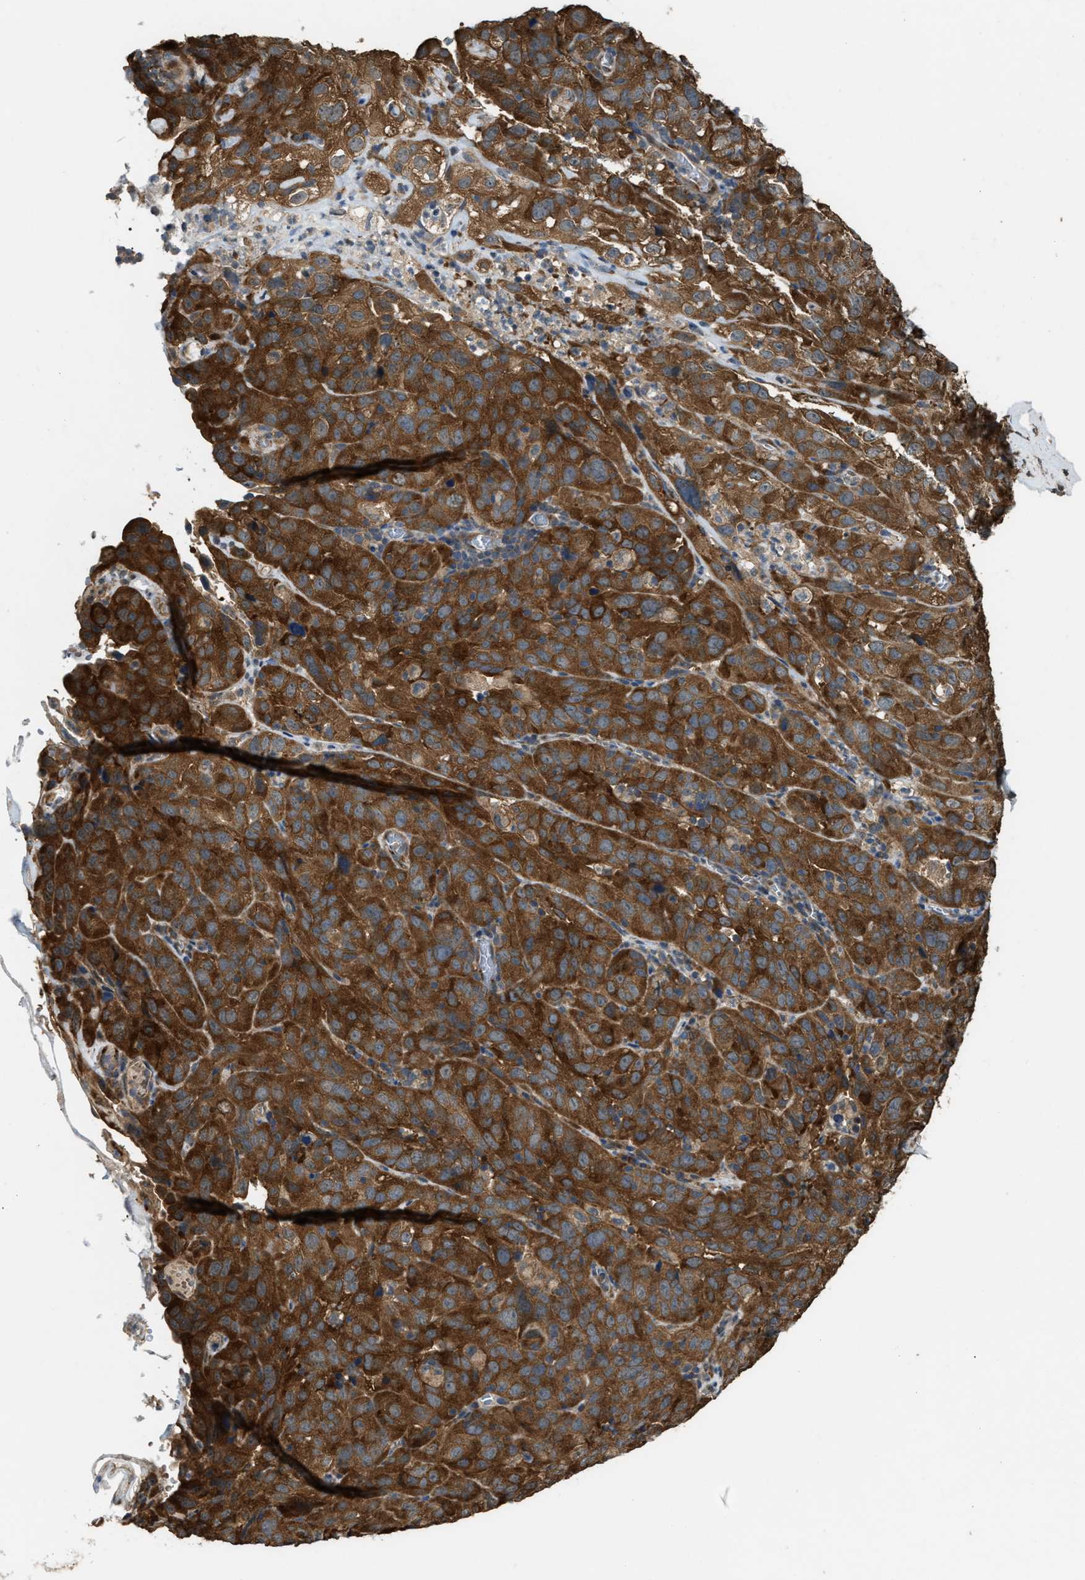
{"staining": {"intensity": "strong", "quantity": ">75%", "location": "cytoplasmic/membranous"}, "tissue": "cervical cancer", "cell_type": "Tumor cells", "image_type": "cancer", "snomed": [{"axis": "morphology", "description": "Squamous cell carcinoma, NOS"}, {"axis": "topography", "description": "Cervix"}], "caption": "The micrograph reveals staining of cervical cancer (squamous cell carcinoma), revealing strong cytoplasmic/membranous protein staining (brown color) within tumor cells.", "gene": "ARHGEF5", "patient": {"sex": "female", "age": 32}}